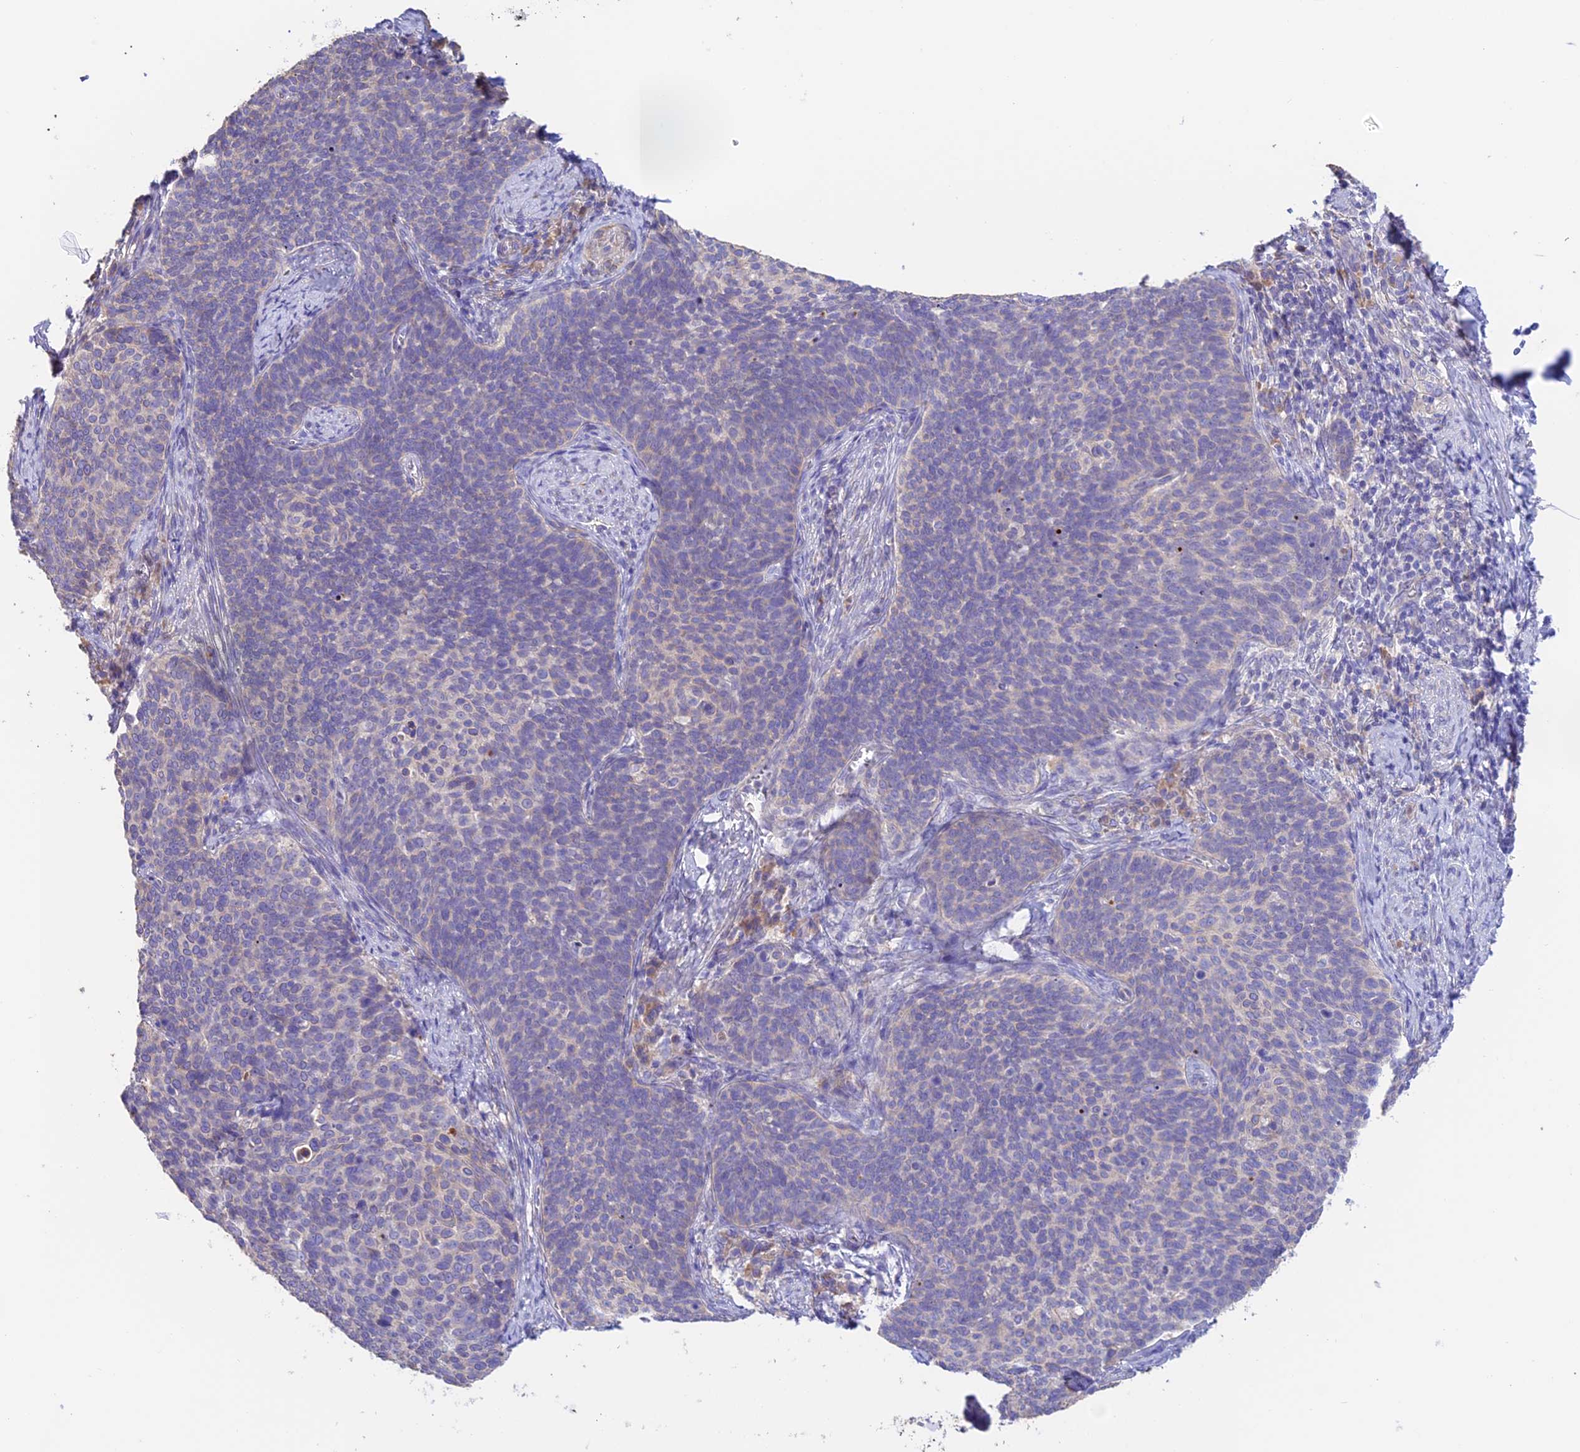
{"staining": {"intensity": "negative", "quantity": "none", "location": "none"}, "tissue": "cervical cancer", "cell_type": "Tumor cells", "image_type": "cancer", "snomed": [{"axis": "morphology", "description": "Normal tissue, NOS"}, {"axis": "morphology", "description": "Squamous cell carcinoma, NOS"}, {"axis": "topography", "description": "Cervix"}], "caption": "Micrograph shows no protein expression in tumor cells of cervical cancer (squamous cell carcinoma) tissue.", "gene": "EMC3", "patient": {"sex": "female", "age": 39}}